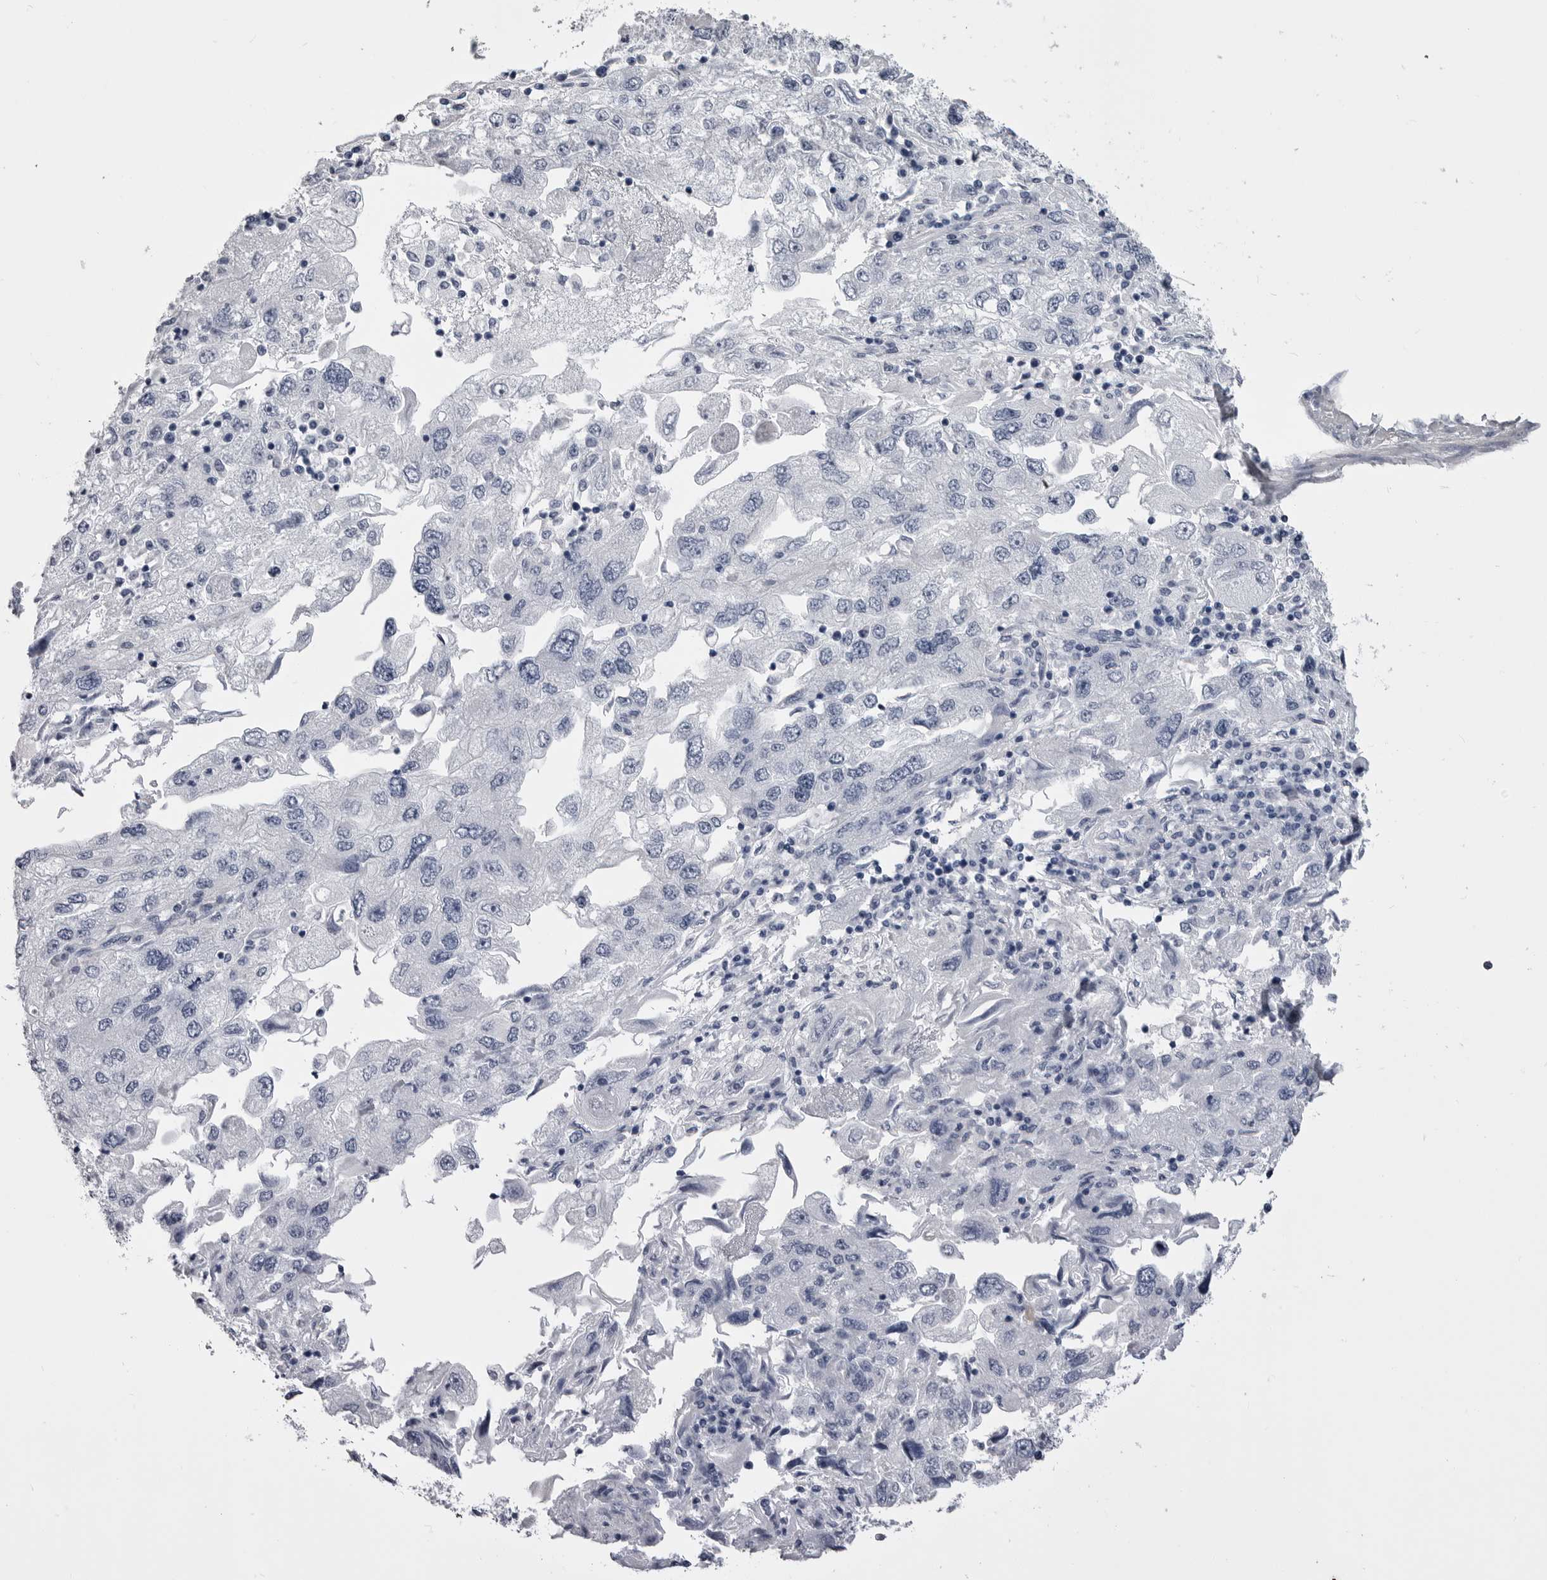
{"staining": {"intensity": "negative", "quantity": "none", "location": "none"}, "tissue": "endometrial cancer", "cell_type": "Tumor cells", "image_type": "cancer", "snomed": [{"axis": "morphology", "description": "Adenocarcinoma, NOS"}, {"axis": "topography", "description": "Endometrium"}], "caption": "Immunohistochemistry photomicrograph of endometrial adenocarcinoma stained for a protein (brown), which shows no staining in tumor cells.", "gene": "ANK2", "patient": {"sex": "female", "age": 49}}